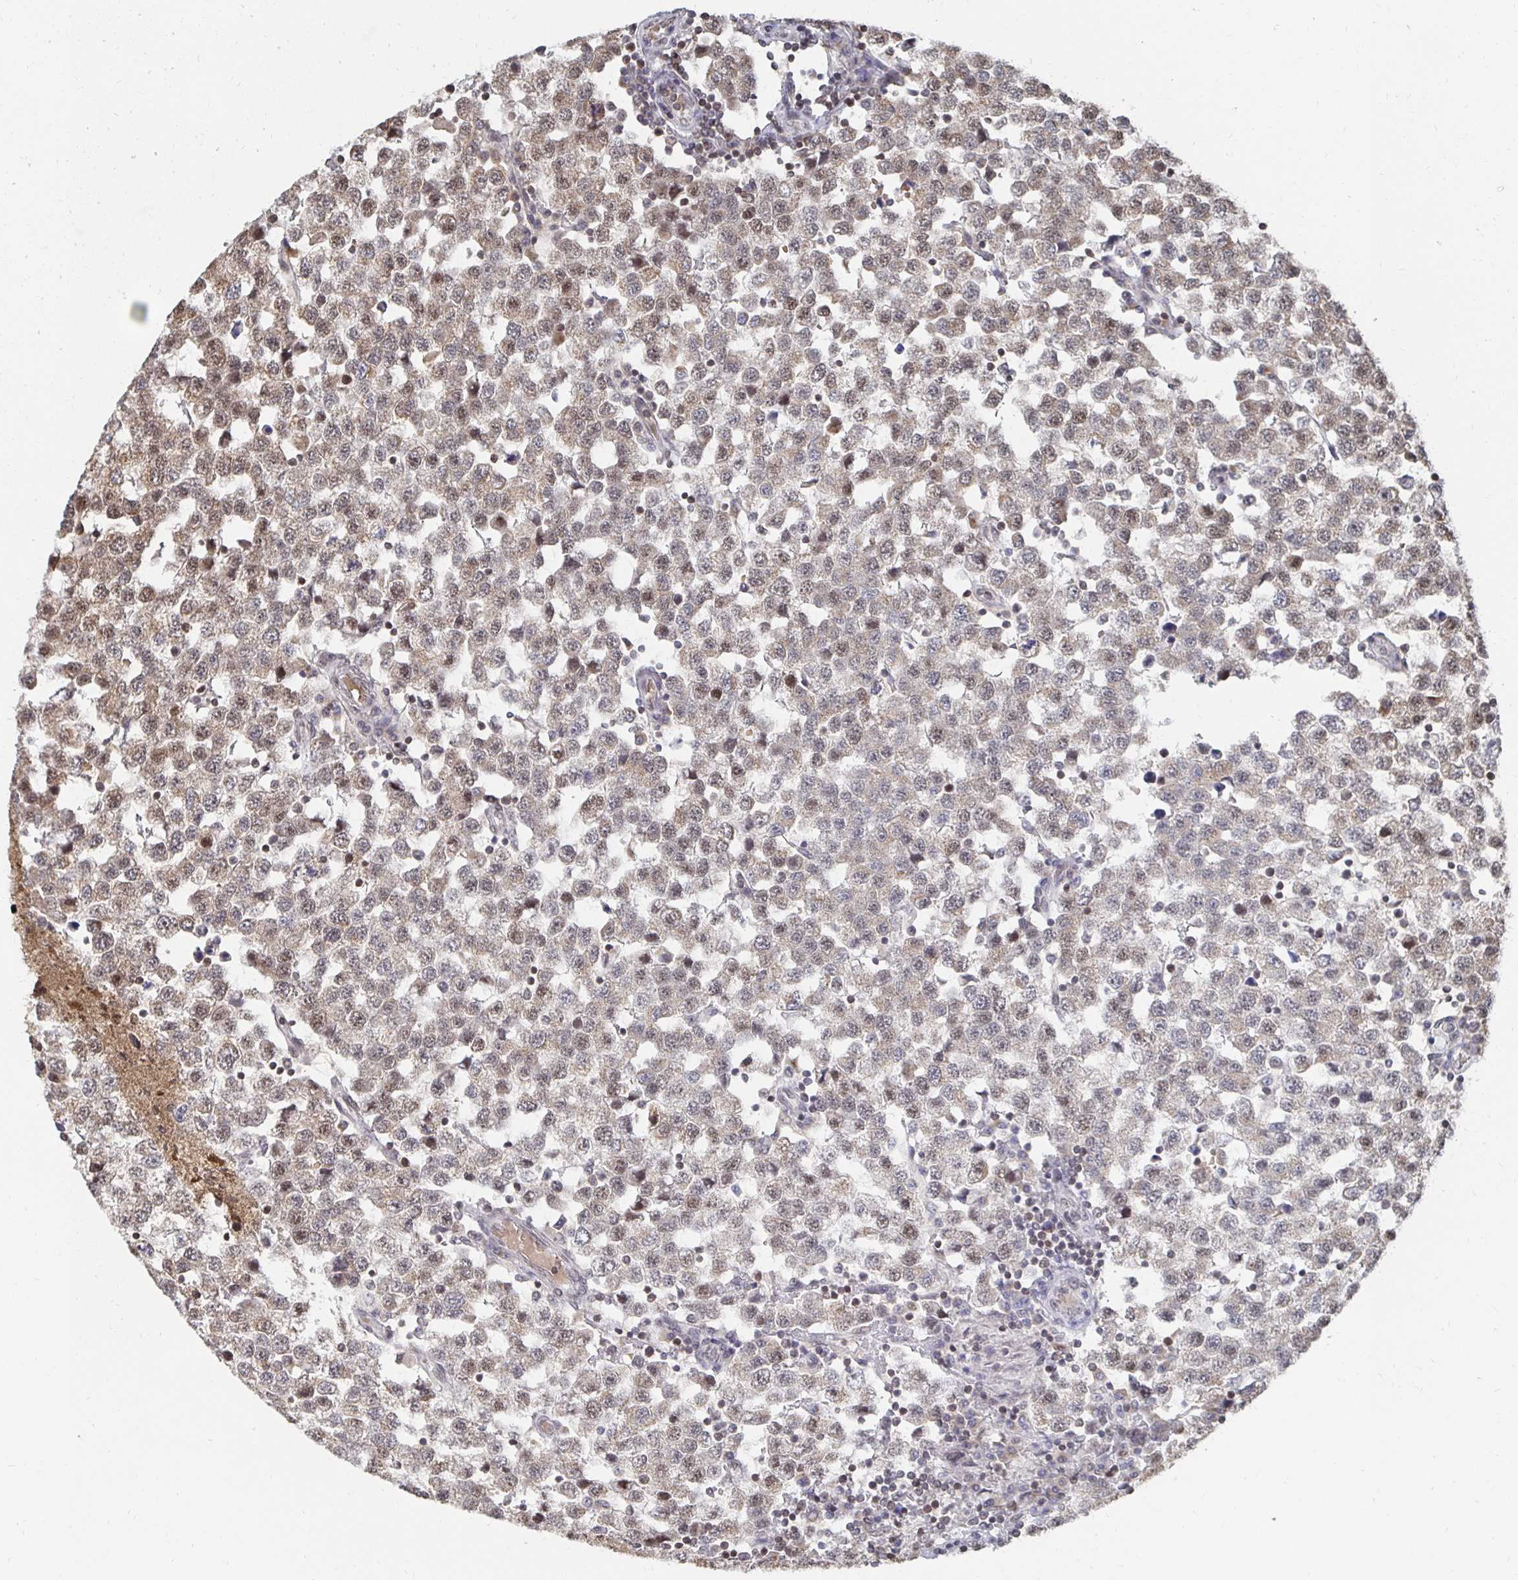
{"staining": {"intensity": "moderate", "quantity": "25%-75%", "location": "nuclear"}, "tissue": "testis cancer", "cell_type": "Tumor cells", "image_type": "cancer", "snomed": [{"axis": "morphology", "description": "Seminoma, NOS"}, {"axis": "topography", "description": "Testis"}], "caption": "Tumor cells display medium levels of moderate nuclear staining in about 25%-75% of cells in testis seminoma.", "gene": "GTF3C6", "patient": {"sex": "male", "age": 34}}